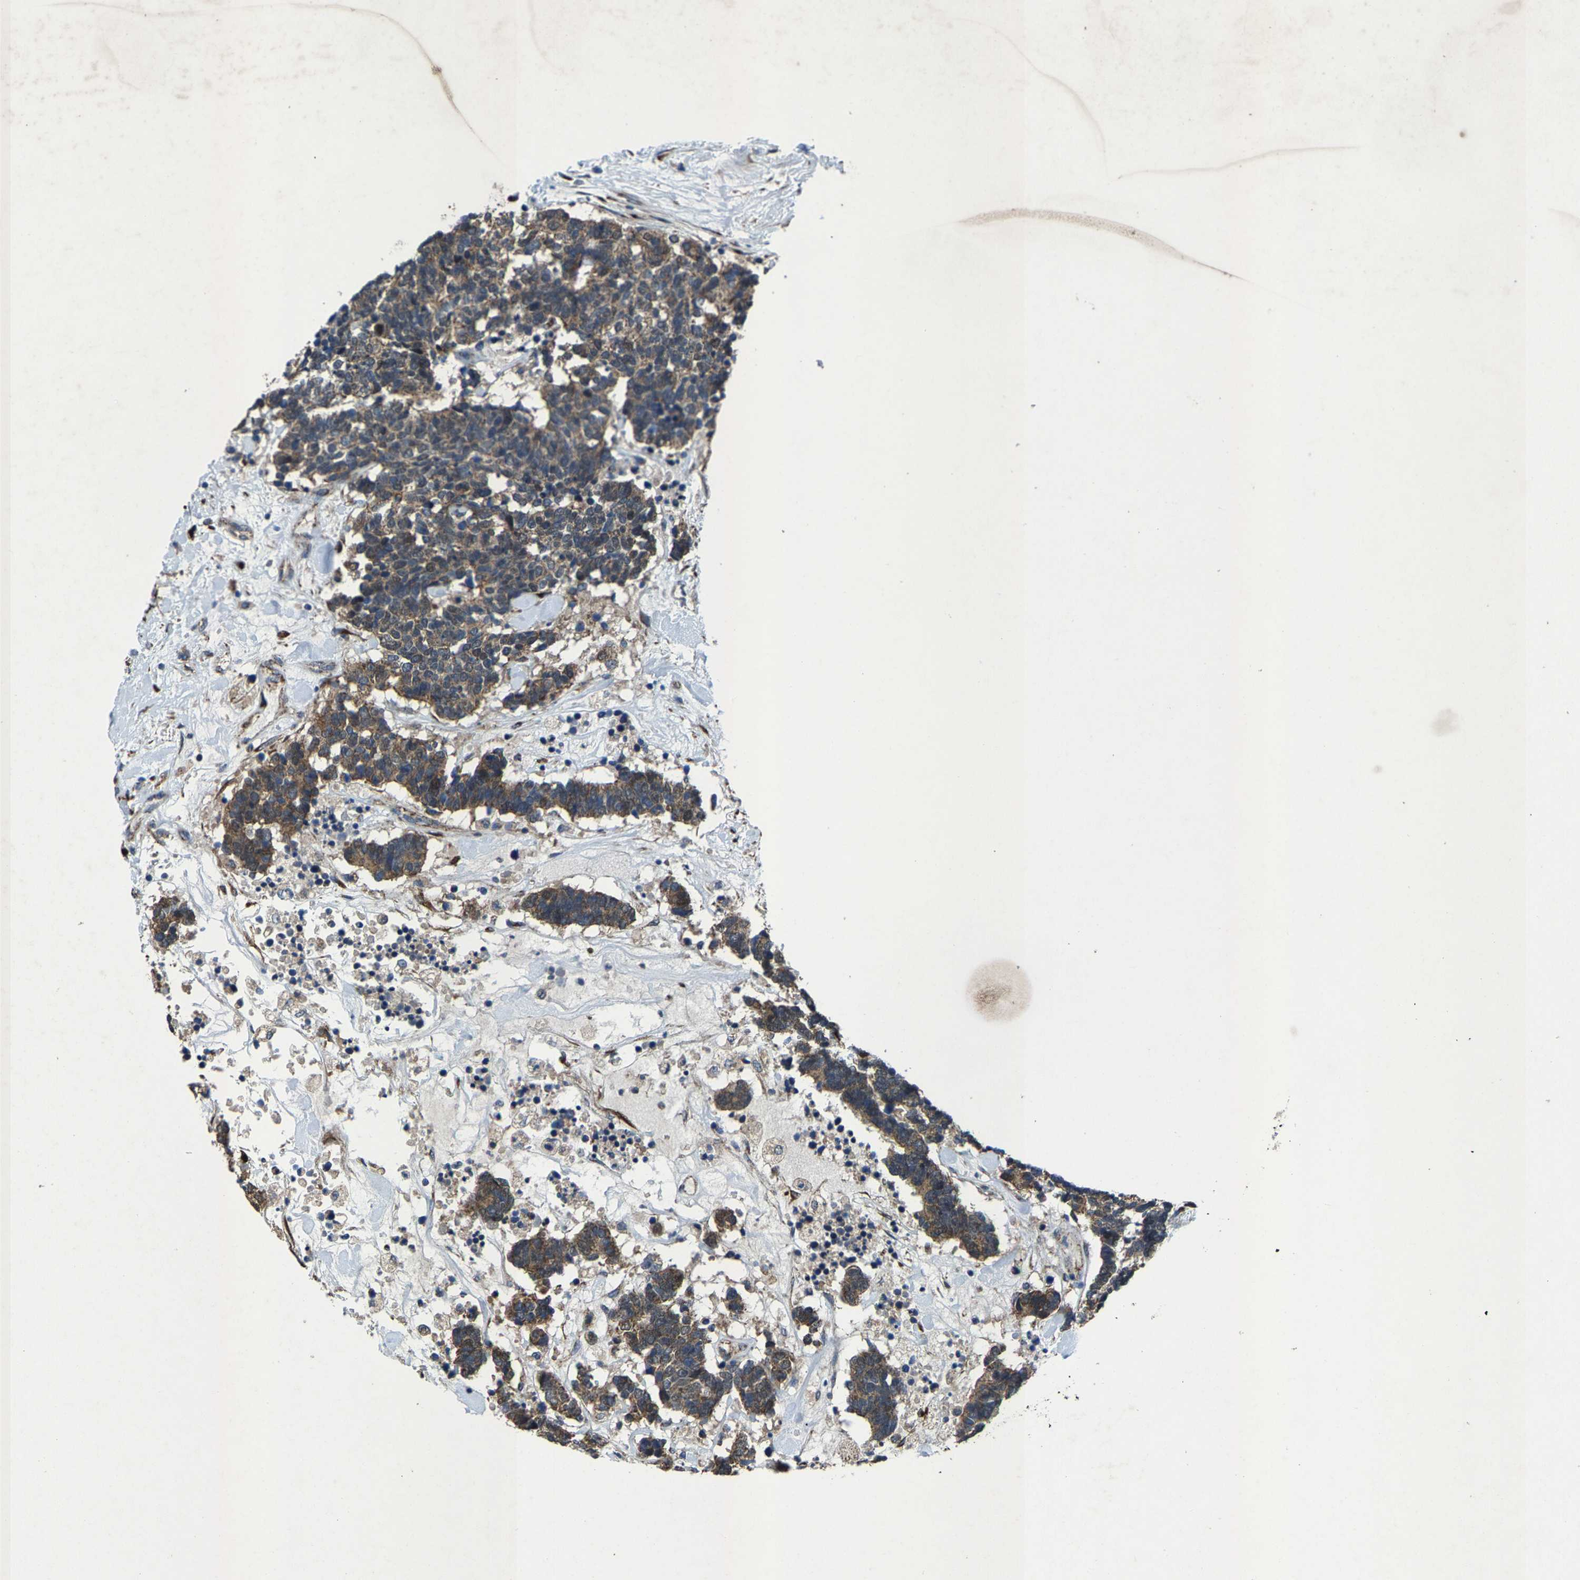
{"staining": {"intensity": "moderate", "quantity": ">75%", "location": "cytoplasmic/membranous"}, "tissue": "carcinoid", "cell_type": "Tumor cells", "image_type": "cancer", "snomed": [{"axis": "morphology", "description": "Carcinoma, NOS"}, {"axis": "morphology", "description": "Carcinoid, malignant, NOS"}, {"axis": "topography", "description": "Urinary bladder"}], "caption": "Carcinoma stained with IHC exhibits moderate cytoplasmic/membranous positivity in about >75% of tumor cells.", "gene": "PDP1", "patient": {"sex": "male", "age": 57}}